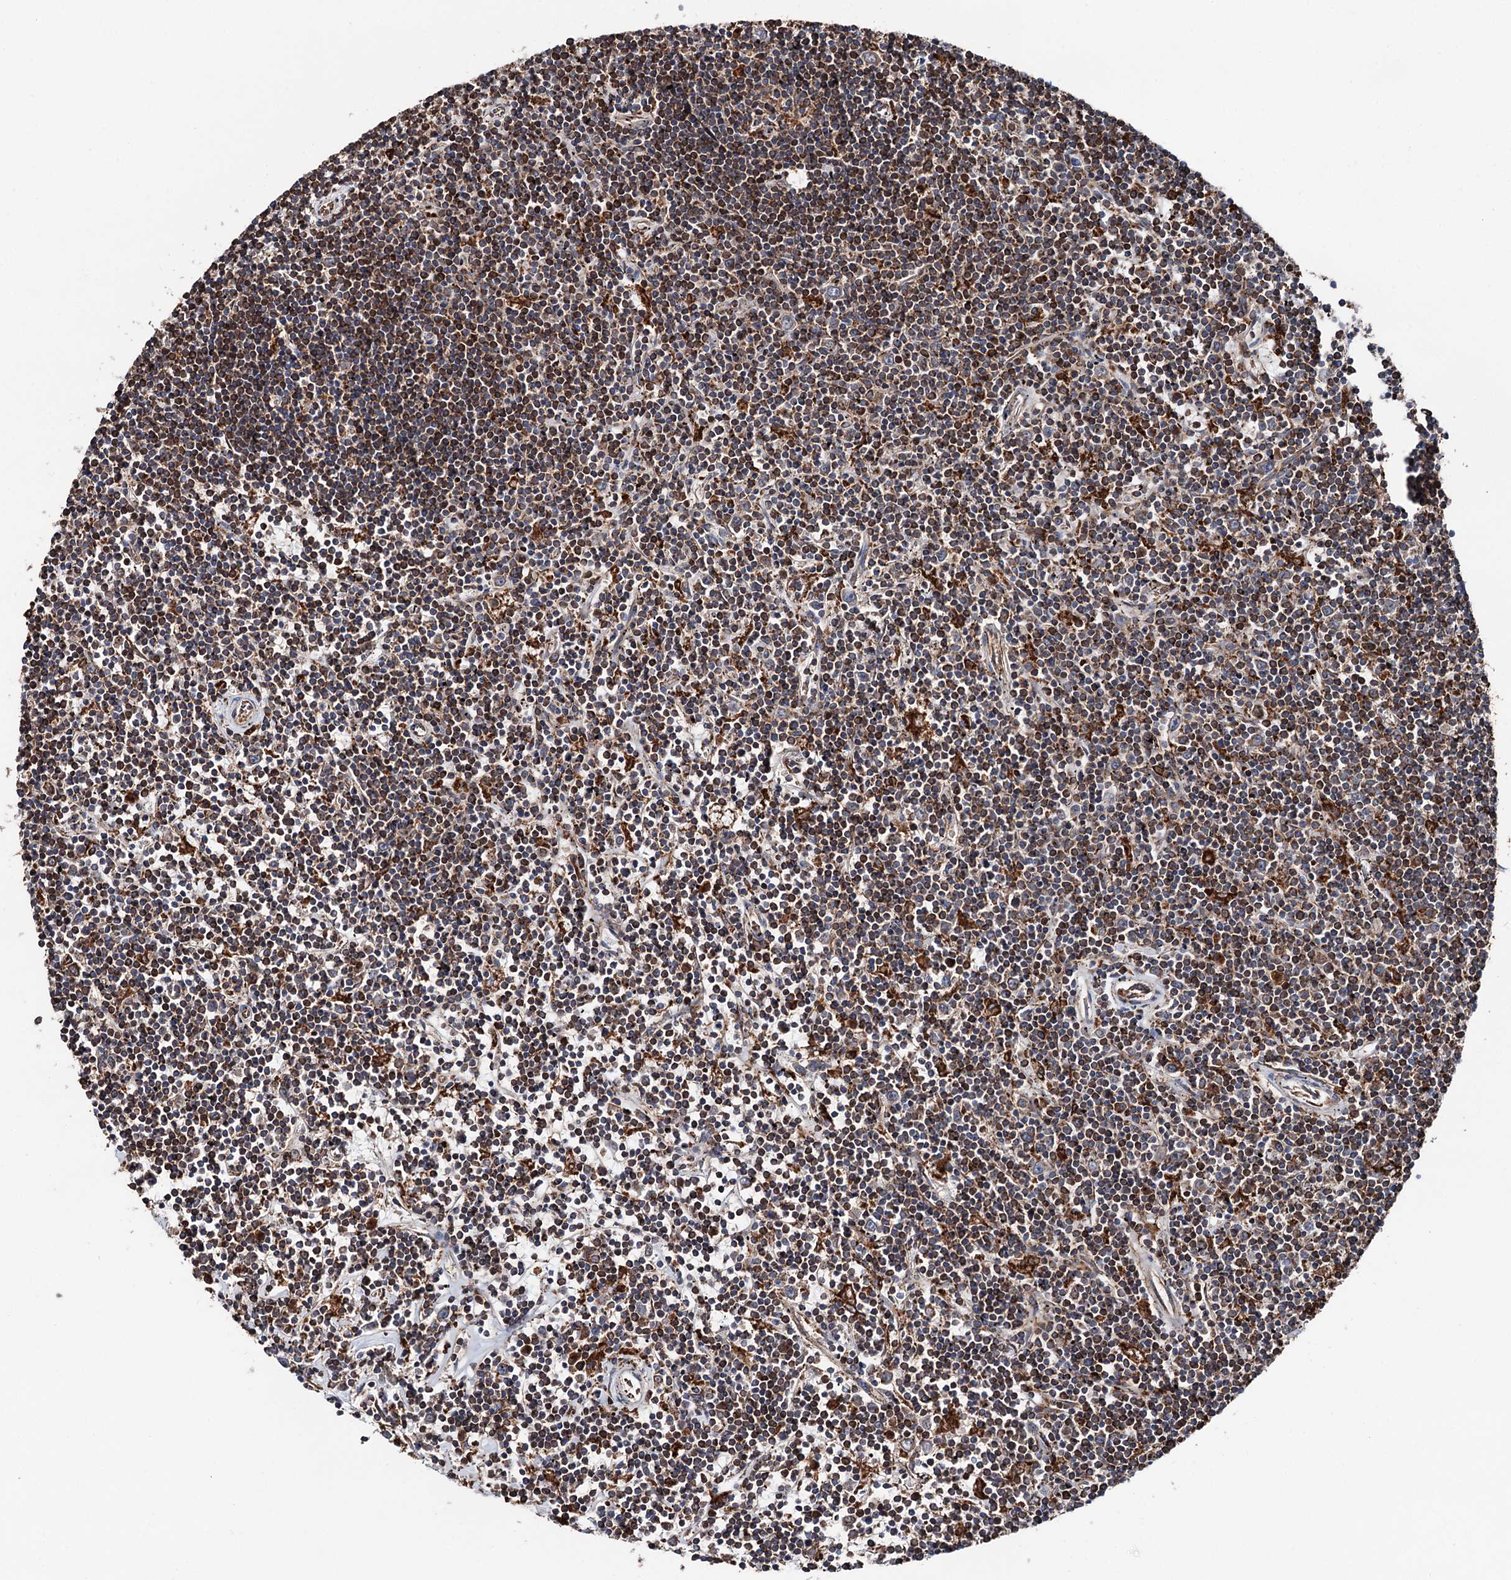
{"staining": {"intensity": "moderate", "quantity": ">75%", "location": "cytoplasmic/membranous"}, "tissue": "lymphoma", "cell_type": "Tumor cells", "image_type": "cancer", "snomed": [{"axis": "morphology", "description": "Malignant lymphoma, non-Hodgkin's type, Low grade"}, {"axis": "topography", "description": "Spleen"}], "caption": "High-magnification brightfield microscopy of malignant lymphoma, non-Hodgkin's type (low-grade) stained with DAB (brown) and counterstained with hematoxylin (blue). tumor cells exhibit moderate cytoplasmic/membranous staining is seen in approximately>75% of cells. (brown staining indicates protein expression, while blue staining denotes nuclei).", "gene": "ERP29", "patient": {"sex": "male", "age": 76}}